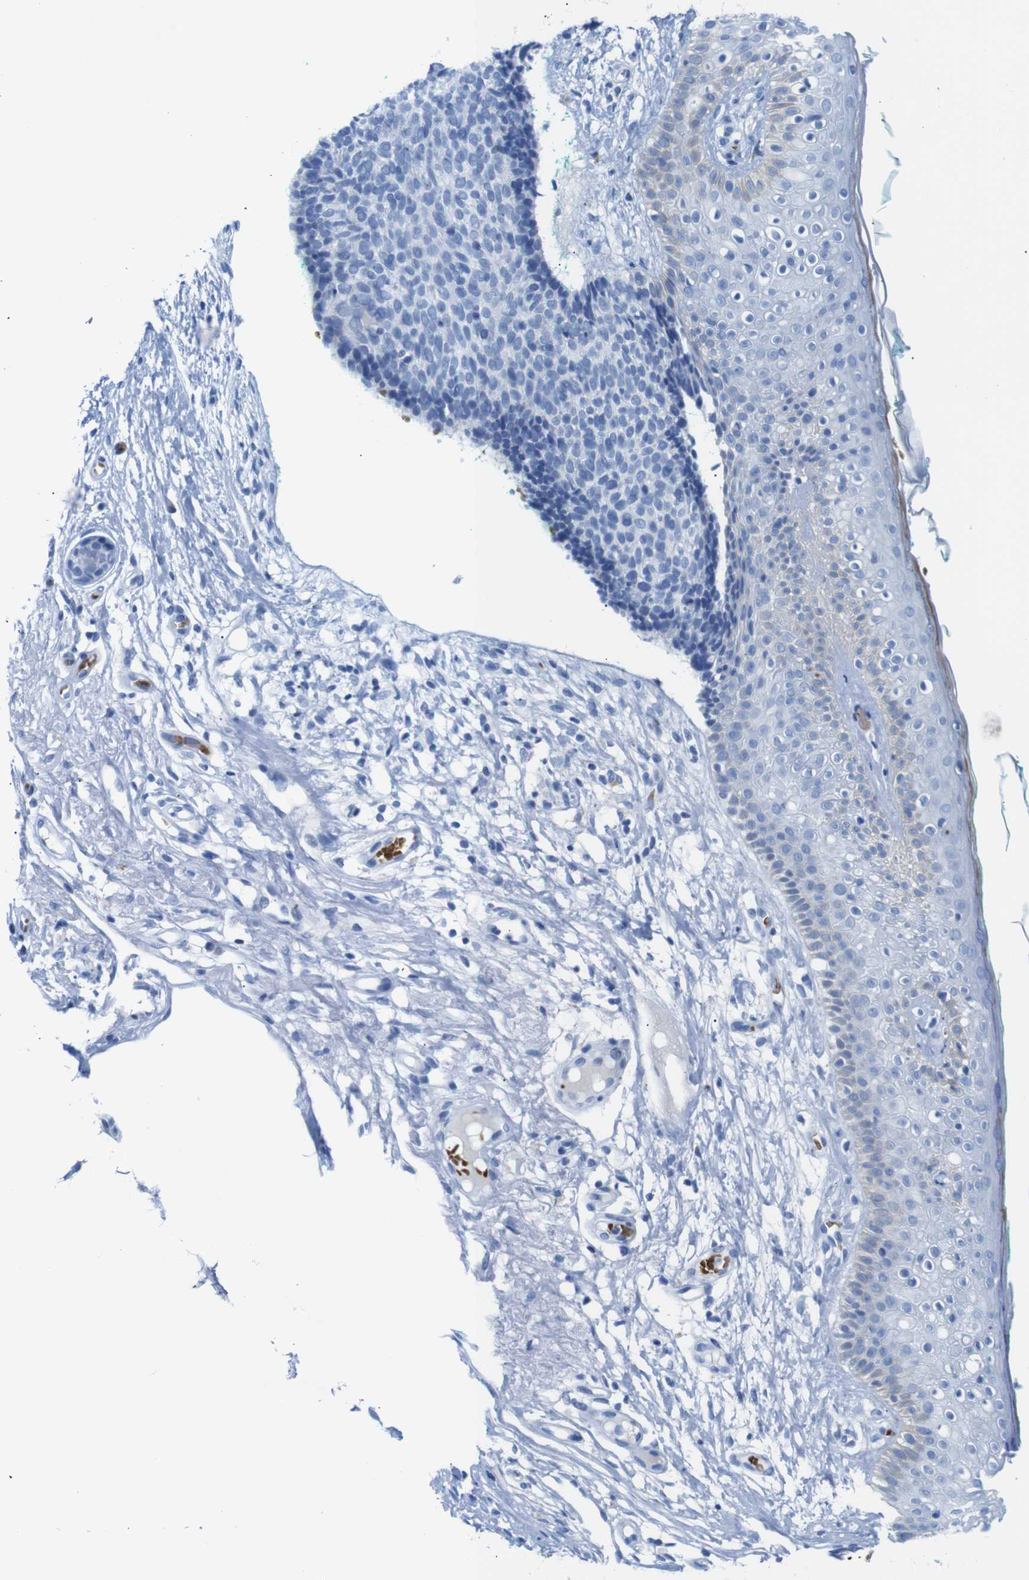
{"staining": {"intensity": "negative", "quantity": "none", "location": "none"}, "tissue": "skin cancer", "cell_type": "Tumor cells", "image_type": "cancer", "snomed": [{"axis": "morphology", "description": "Basal cell carcinoma"}, {"axis": "topography", "description": "Skin"}], "caption": "Skin basal cell carcinoma was stained to show a protein in brown. There is no significant positivity in tumor cells. The staining was performed using DAB to visualize the protein expression in brown, while the nuclei were stained in blue with hematoxylin (Magnification: 20x).", "gene": "ERVMER34-1", "patient": {"sex": "female", "age": 84}}